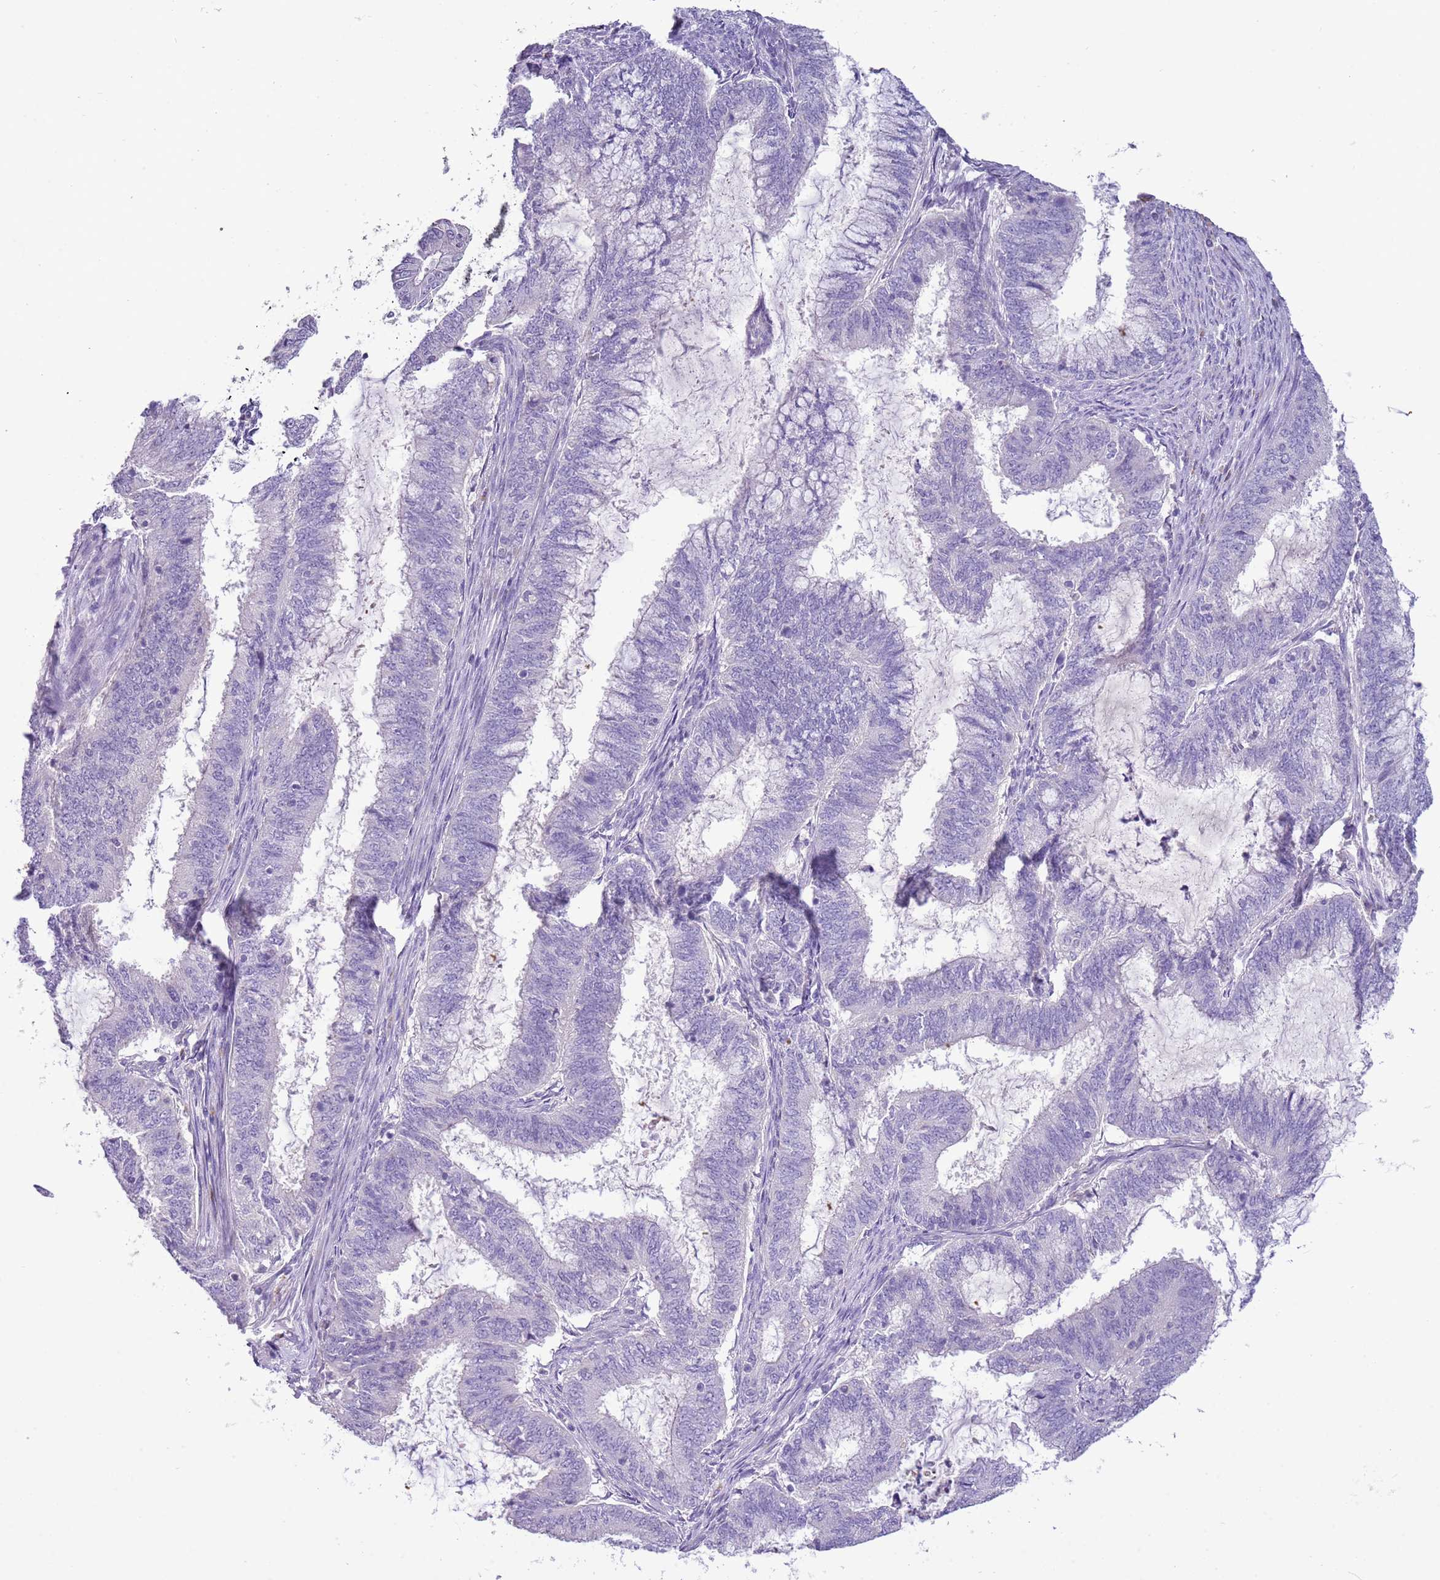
{"staining": {"intensity": "negative", "quantity": "none", "location": "none"}, "tissue": "endometrial cancer", "cell_type": "Tumor cells", "image_type": "cancer", "snomed": [{"axis": "morphology", "description": "Adenocarcinoma, NOS"}, {"axis": "topography", "description": "Endometrium"}], "caption": "Immunohistochemical staining of endometrial cancer demonstrates no significant expression in tumor cells. (DAB (3,3'-diaminobenzidine) IHC visualized using brightfield microscopy, high magnification).", "gene": "SCAMP5", "patient": {"sex": "female", "age": 51}}